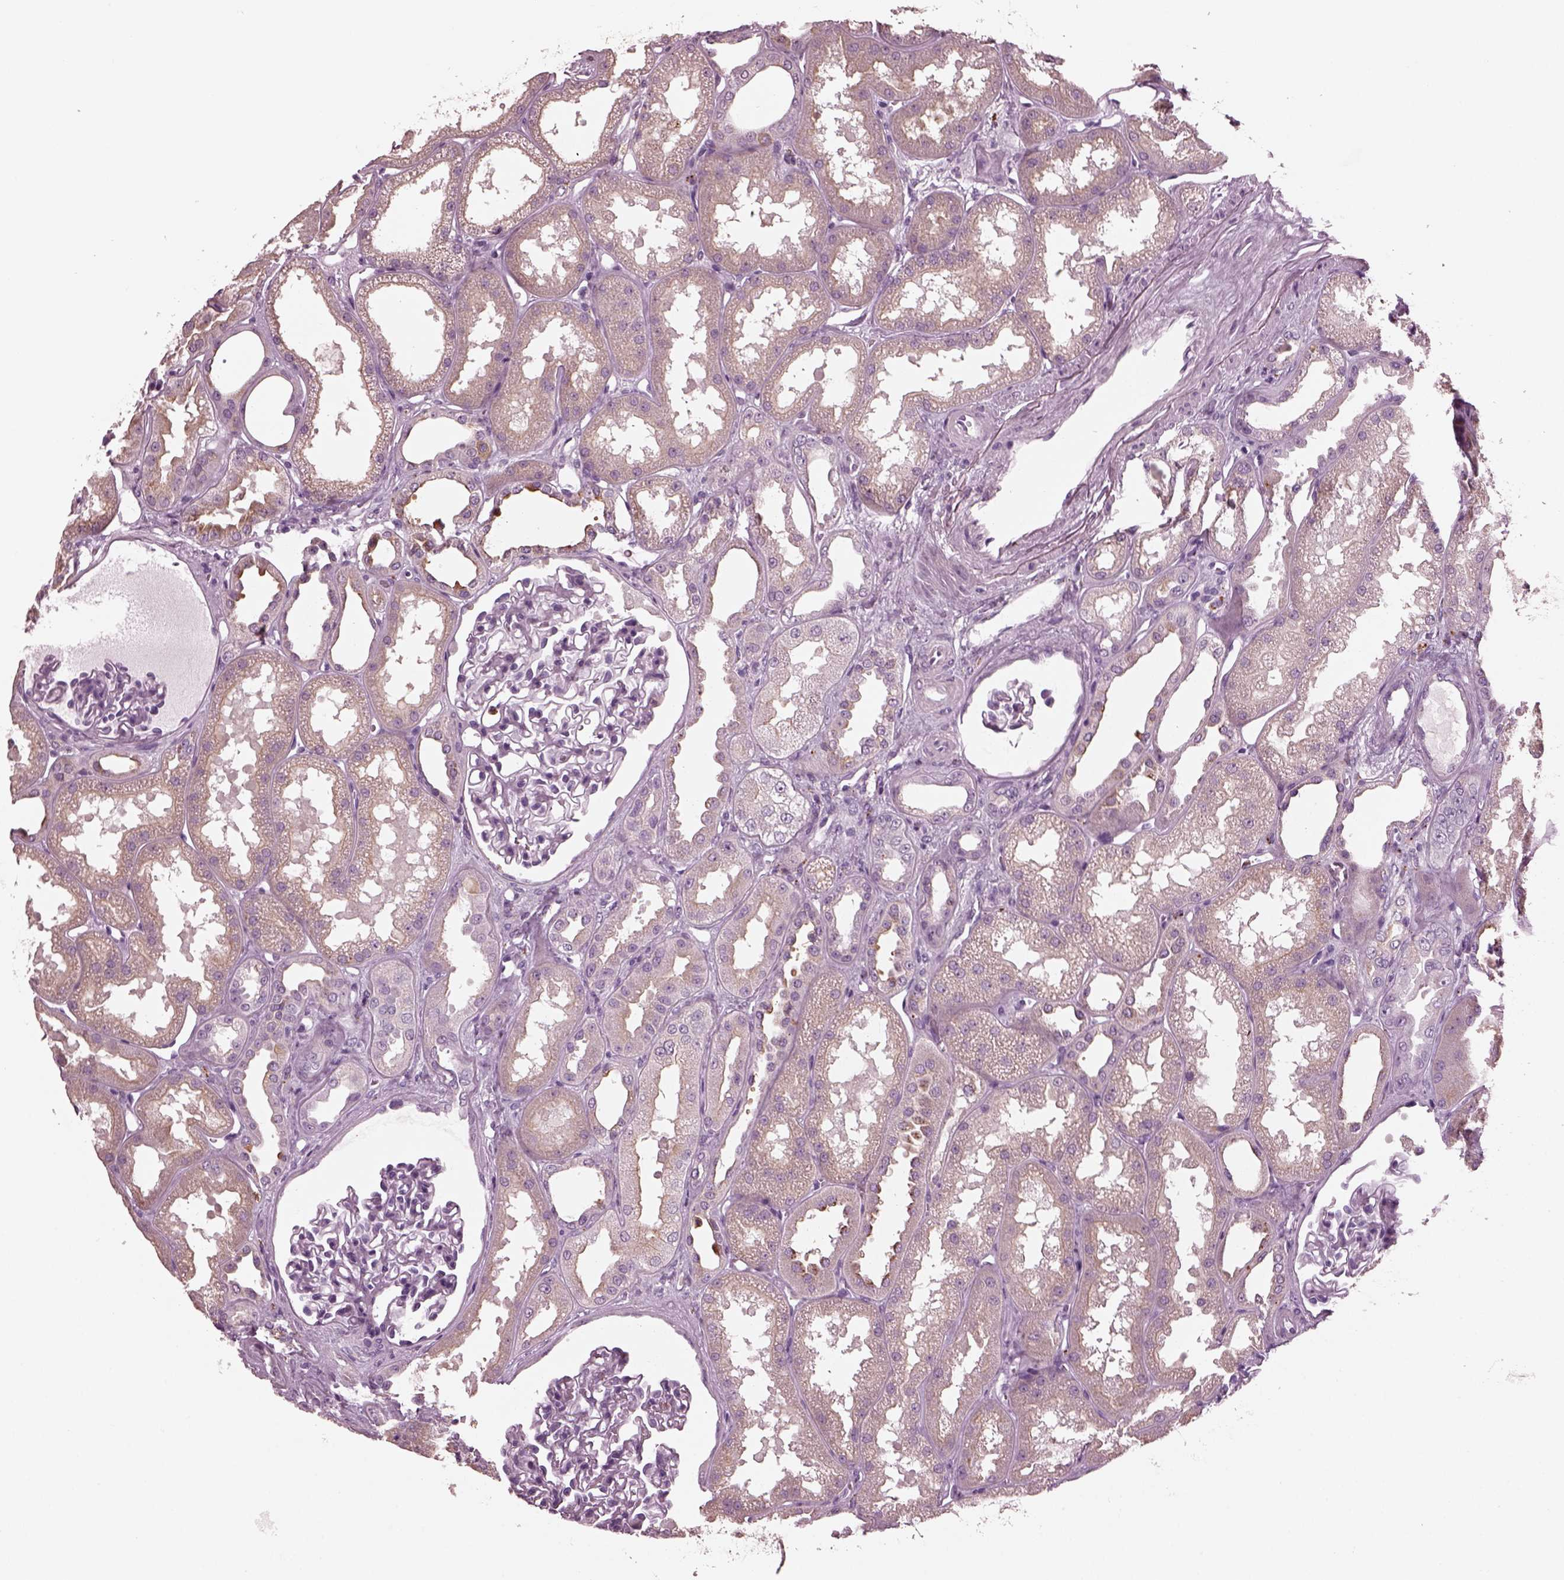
{"staining": {"intensity": "negative", "quantity": "none", "location": "none"}, "tissue": "kidney", "cell_type": "Cells in glomeruli", "image_type": "normal", "snomed": [{"axis": "morphology", "description": "Normal tissue, NOS"}, {"axis": "topography", "description": "Kidney"}], "caption": "Benign kidney was stained to show a protein in brown. There is no significant positivity in cells in glomeruli. (Immunohistochemistry, brightfield microscopy, high magnification).", "gene": "SLAMF8", "patient": {"sex": "male", "age": 61}}